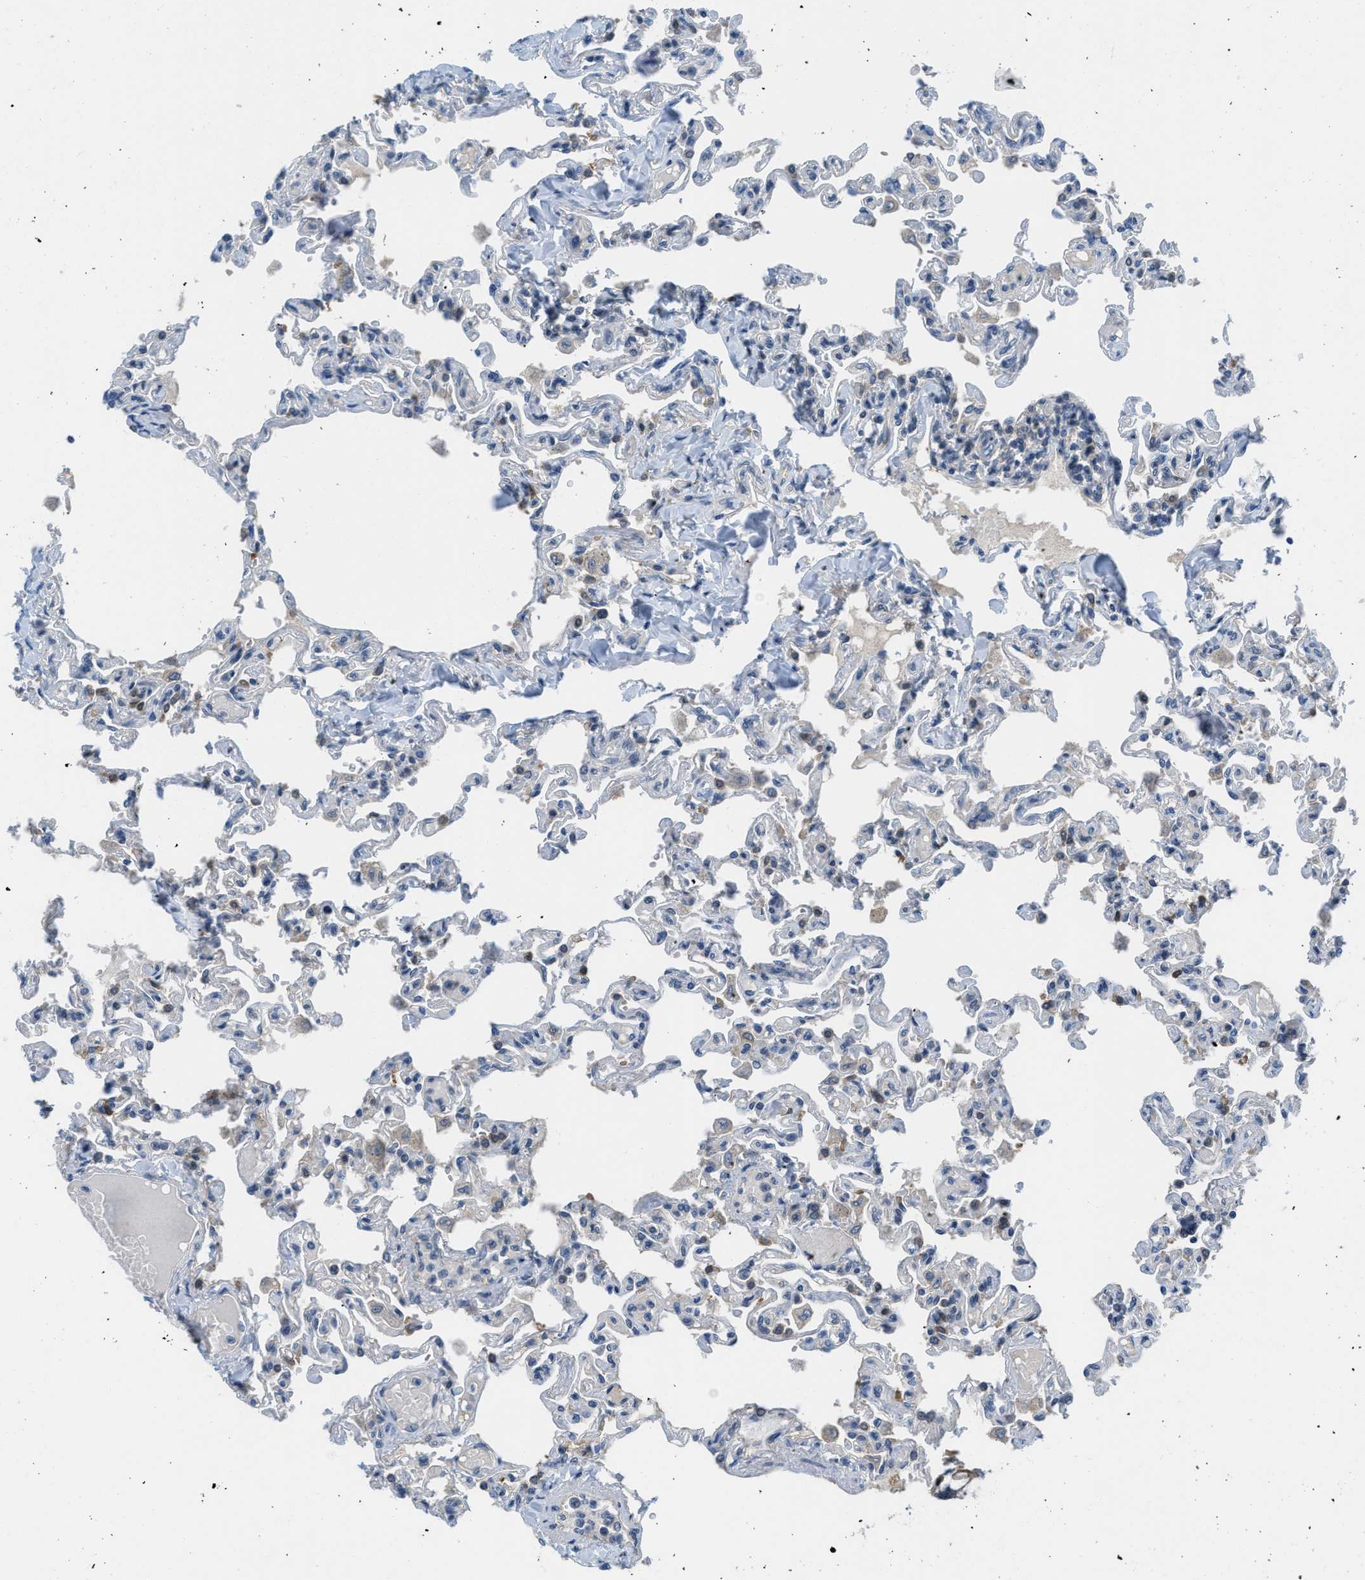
{"staining": {"intensity": "weak", "quantity": "<25%", "location": "cytoplasmic/membranous"}, "tissue": "lung", "cell_type": "Alveolar cells", "image_type": "normal", "snomed": [{"axis": "morphology", "description": "Normal tissue, NOS"}, {"axis": "topography", "description": "Lung"}], "caption": "This is a micrograph of immunohistochemistry staining of normal lung, which shows no expression in alveolar cells. (Stains: DAB (3,3'-diaminobenzidine) immunohistochemistry with hematoxylin counter stain, Microscopy: brightfield microscopy at high magnification).", "gene": "BAZ2B", "patient": {"sex": "male", "age": 21}}